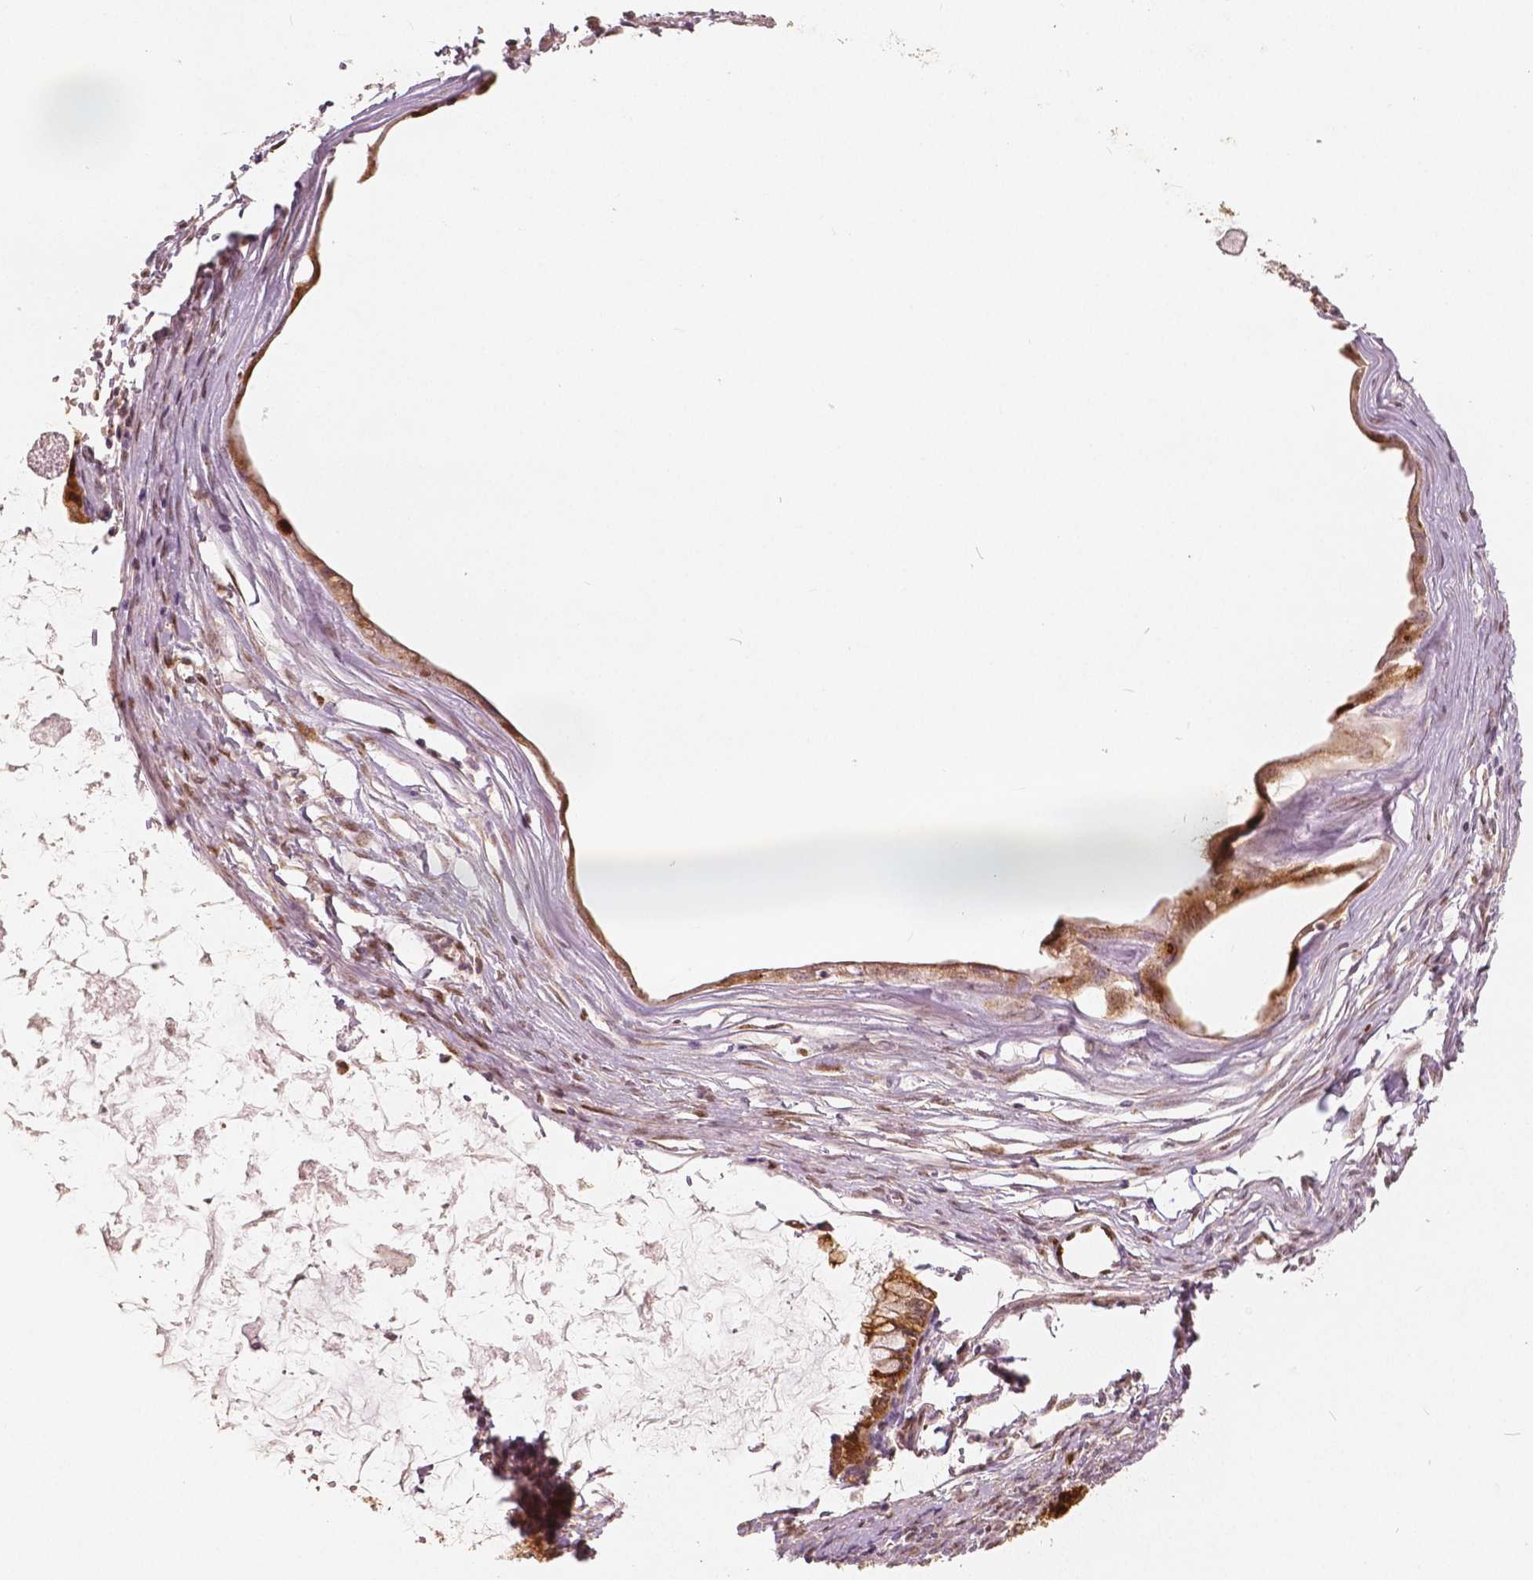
{"staining": {"intensity": "moderate", "quantity": ">75%", "location": "cytoplasmic/membranous,nuclear"}, "tissue": "ovarian cancer", "cell_type": "Tumor cells", "image_type": "cancer", "snomed": [{"axis": "morphology", "description": "Cystadenocarcinoma, mucinous, NOS"}, {"axis": "topography", "description": "Ovary"}], "caption": "Protein expression analysis of ovarian mucinous cystadenocarcinoma reveals moderate cytoplasmic/membranous and nuclear positivity in approximately >75% of tumor cells. Nuclei are stained in blue.", "gene": "SQSTM1", "patient": {"sex": "female", "age": 34}}